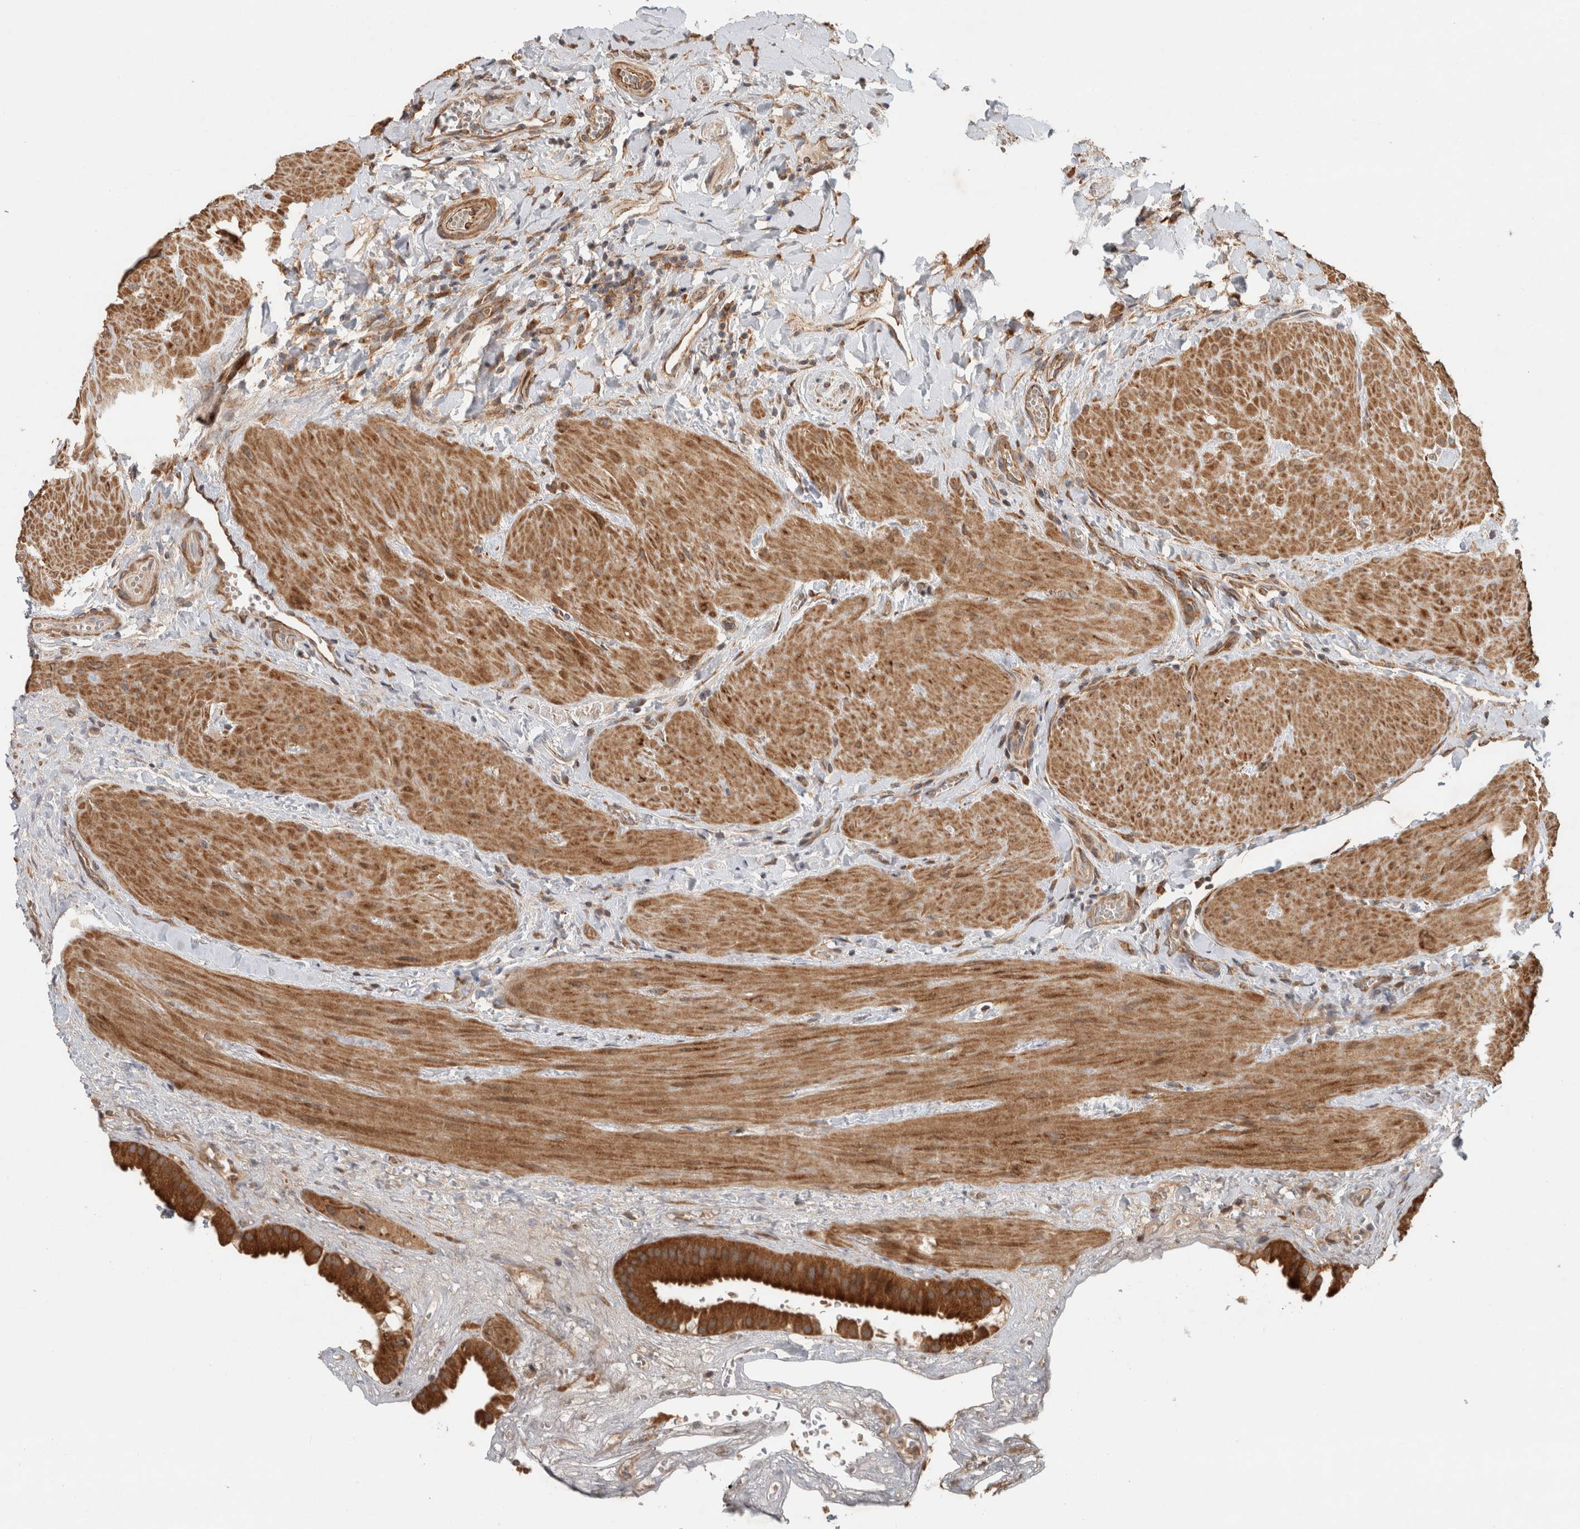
{"staining": {"intensity": "strong", "quantity": ">75%", "location": "cytoplasmic/membranous"}, "tissue": "gallbladder", "cell_type": "Glandular cells", "image_type": "normal", "snomed": [{"axis": "morphology", "description": "Normal tissue, NOS"}, {"axis": "topography", "description": "Gallbladder"}], "caption": "DAB immunohistochemical staining of benign gallbladder reveals strong cytoplasmic/membranous protein staining in about >75% of glandular cells.", "gene": "TUBD1", "patient": {"sex": "male", "age": 55}}